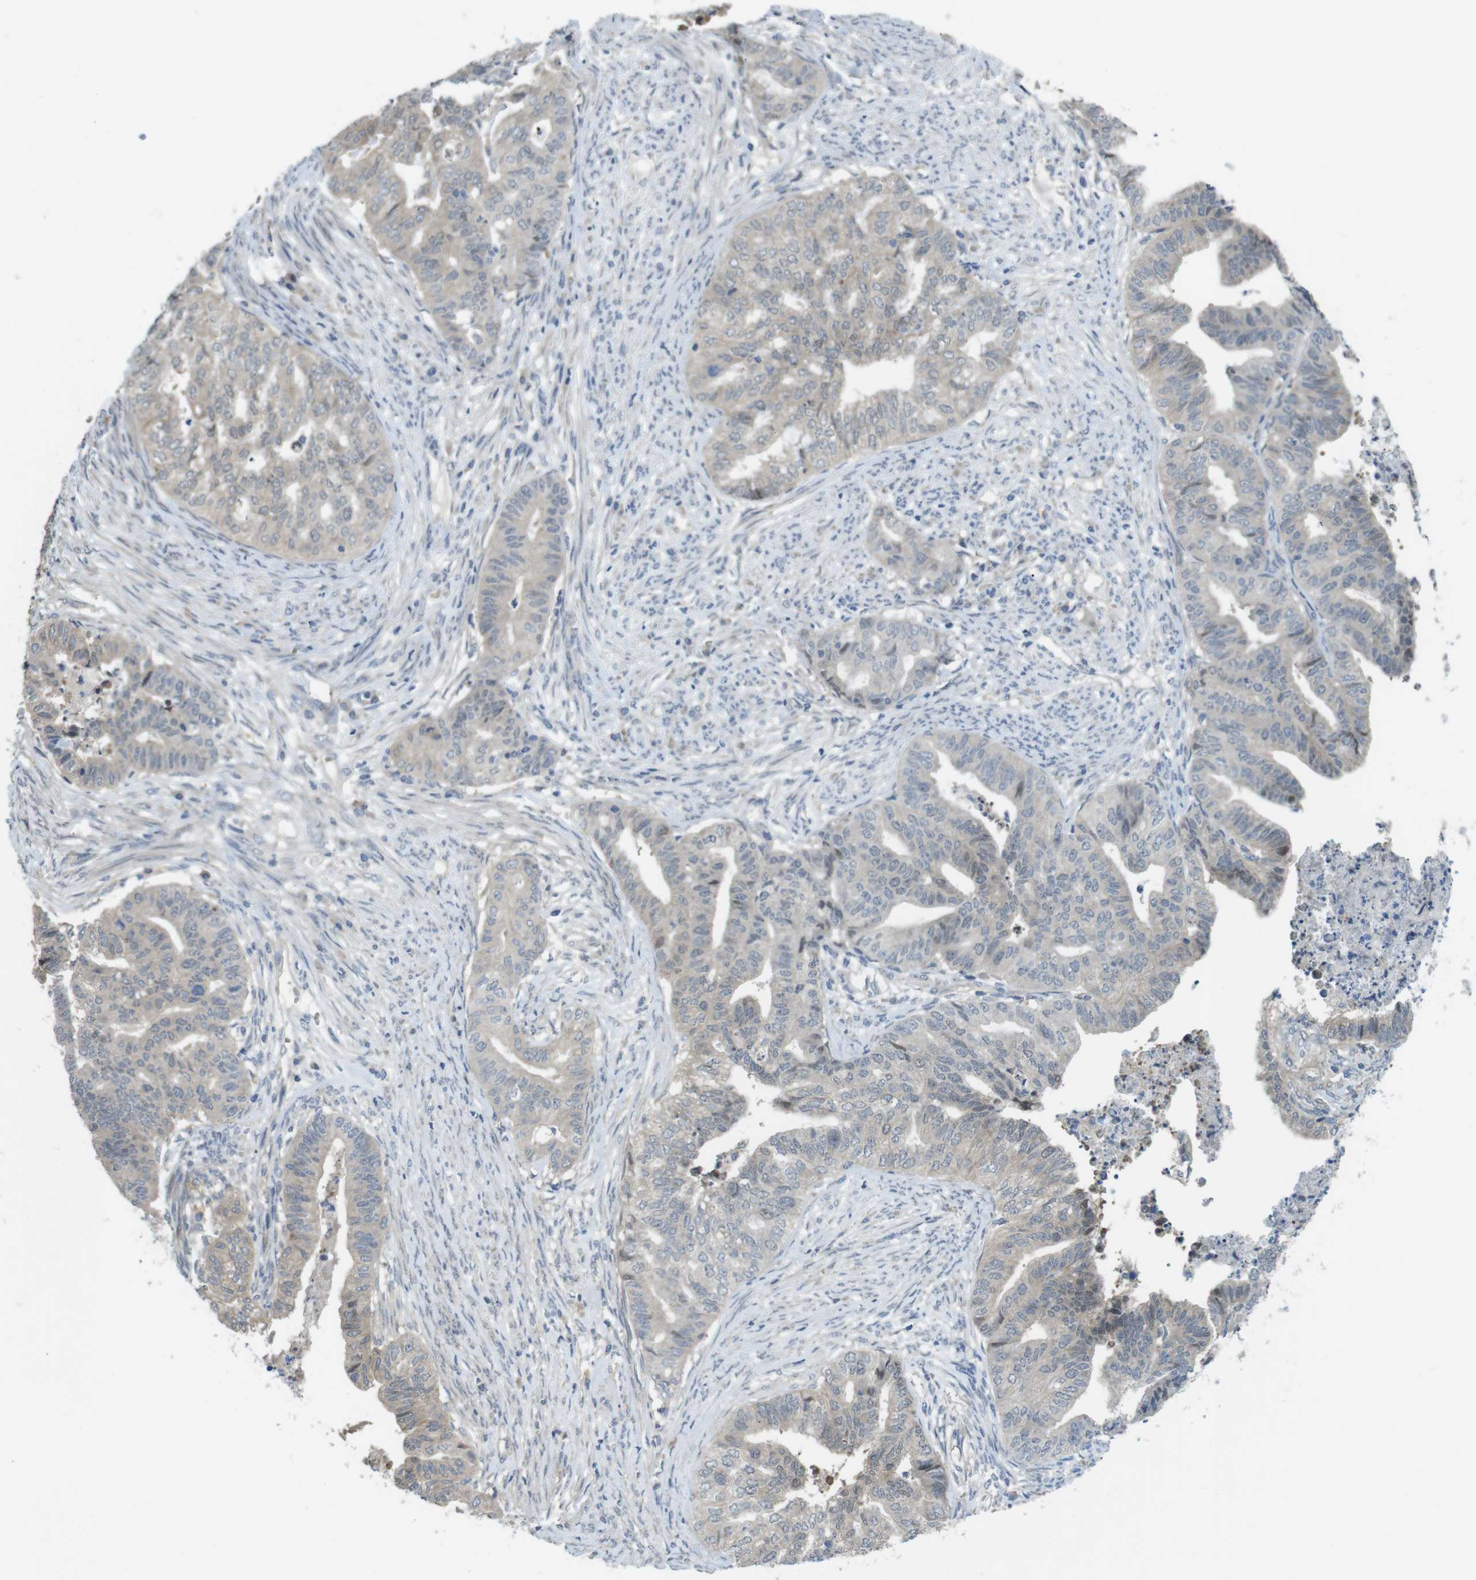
{"staining": {"intensity": "weak", "quantity": "<25%", "location": "cytoplasmic/membranous"}, "tissue": "endometrial cancer", "cell_type": "Tumor cells", "image_type": "cancer", "snomed": [{"axis": "morphology", "description": "Adenocarcinoma, NOS"}, {"axis": "topography", "description": "Endometrium"}], "caption": "The image shows no staining of tumor cells in endometrial adenocarcinoma. (Immunohistochemistry, brightfield microscopy, high magnification).", "gene": "ABHD15", "patient": {"sex": "female", "age": 79}}